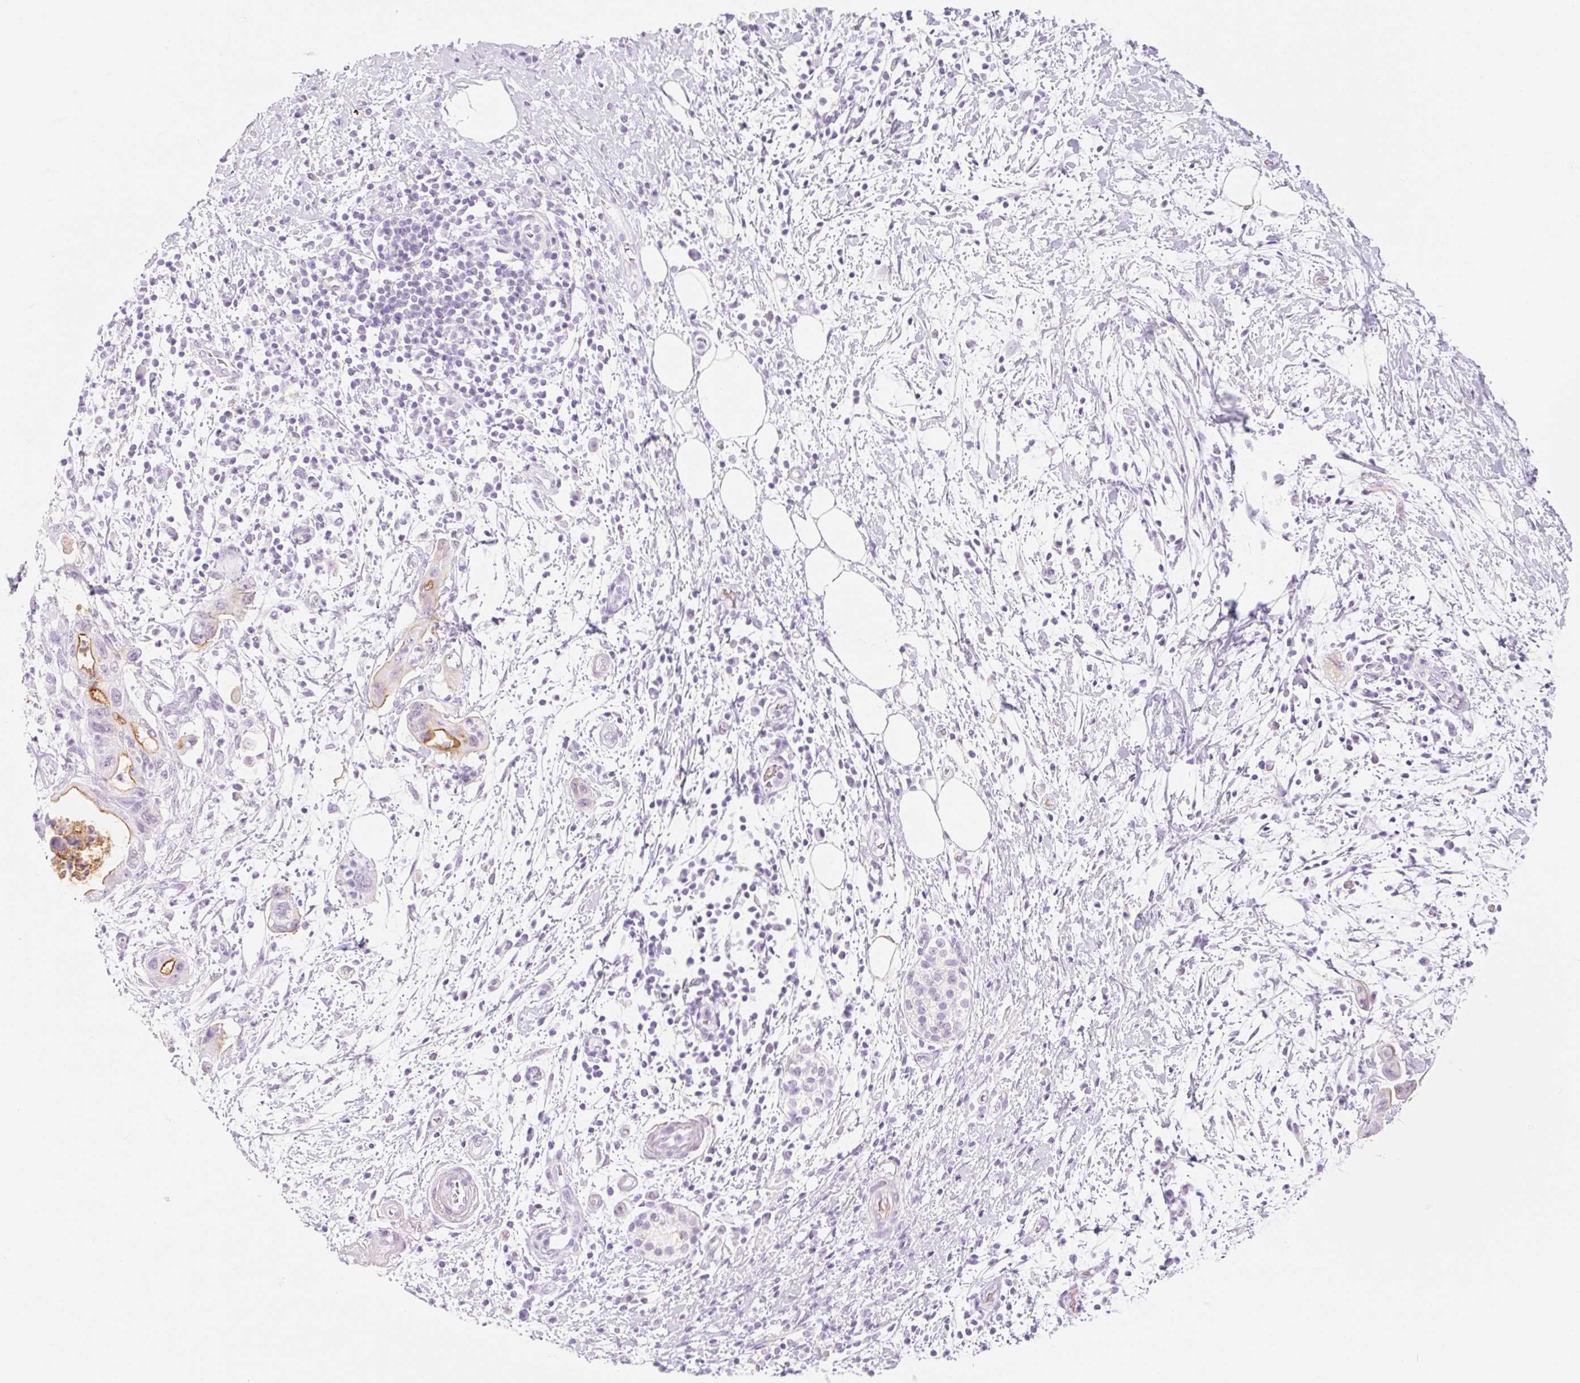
{"staining": {"intensity": "weak", "quantity": "<25%", "location": "cytoplasmic/membranous"}, "tissue": "pancreatic cancer", "cell_type": "Tumor cells", "image_type": "cancer", "snomed": [{"axis": "morphology", "description": "Adenocarcinoma, NOS"}, {"axis": "topography", "description": "Pancreas"}], "caption": "High power microscopy histopathology image of an IHC image of pancreatic adenocarcinoma, revealing no significant staining in tumor cells. Nuclei are stained in blue.", "gene": "TAF1L", "patient": {"sex": "female", "age": 73}}